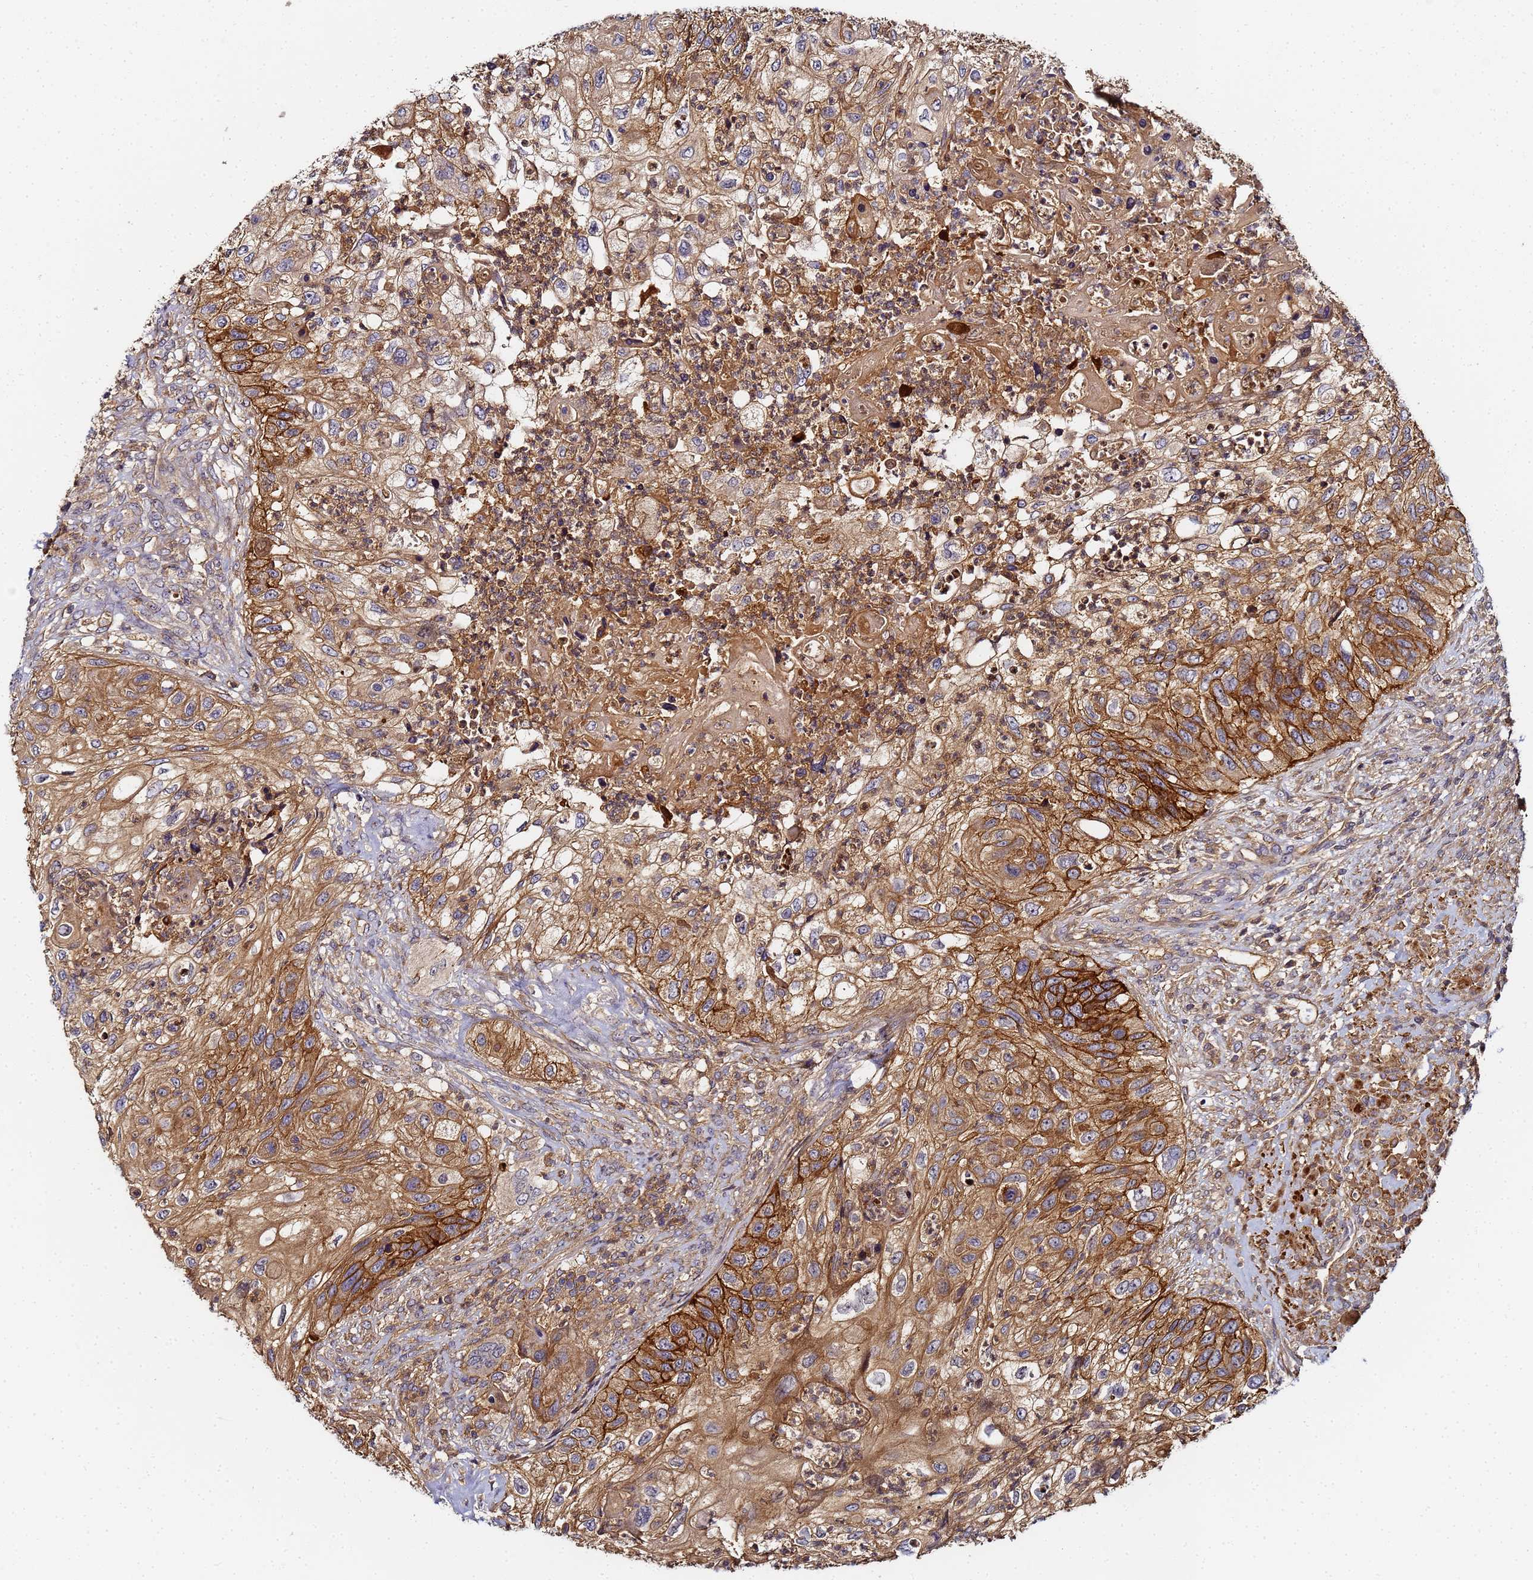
{"staining": {"intensity": "moderate", "quantity": ">75%", "location": "cytoplasmic/membranous"}, "tissue": "urothelial cancer", "cell_type": "Tumor cells", "image_type": "cancer", "snomed": [{"axis": "morphology", "description": "Urothelial carcinoma, High grade"}, {"axis": "topography", "description": "Urinary bladder"}], "caption": "Immunohistochemical staining of human urothelial carcinoma (high-grade) displays moderate cytoplasmic/membranous protein staining in about >75% of tumor cells.", "gene": "LRRC69", "patient": {"sex": "female", "age": 60}}